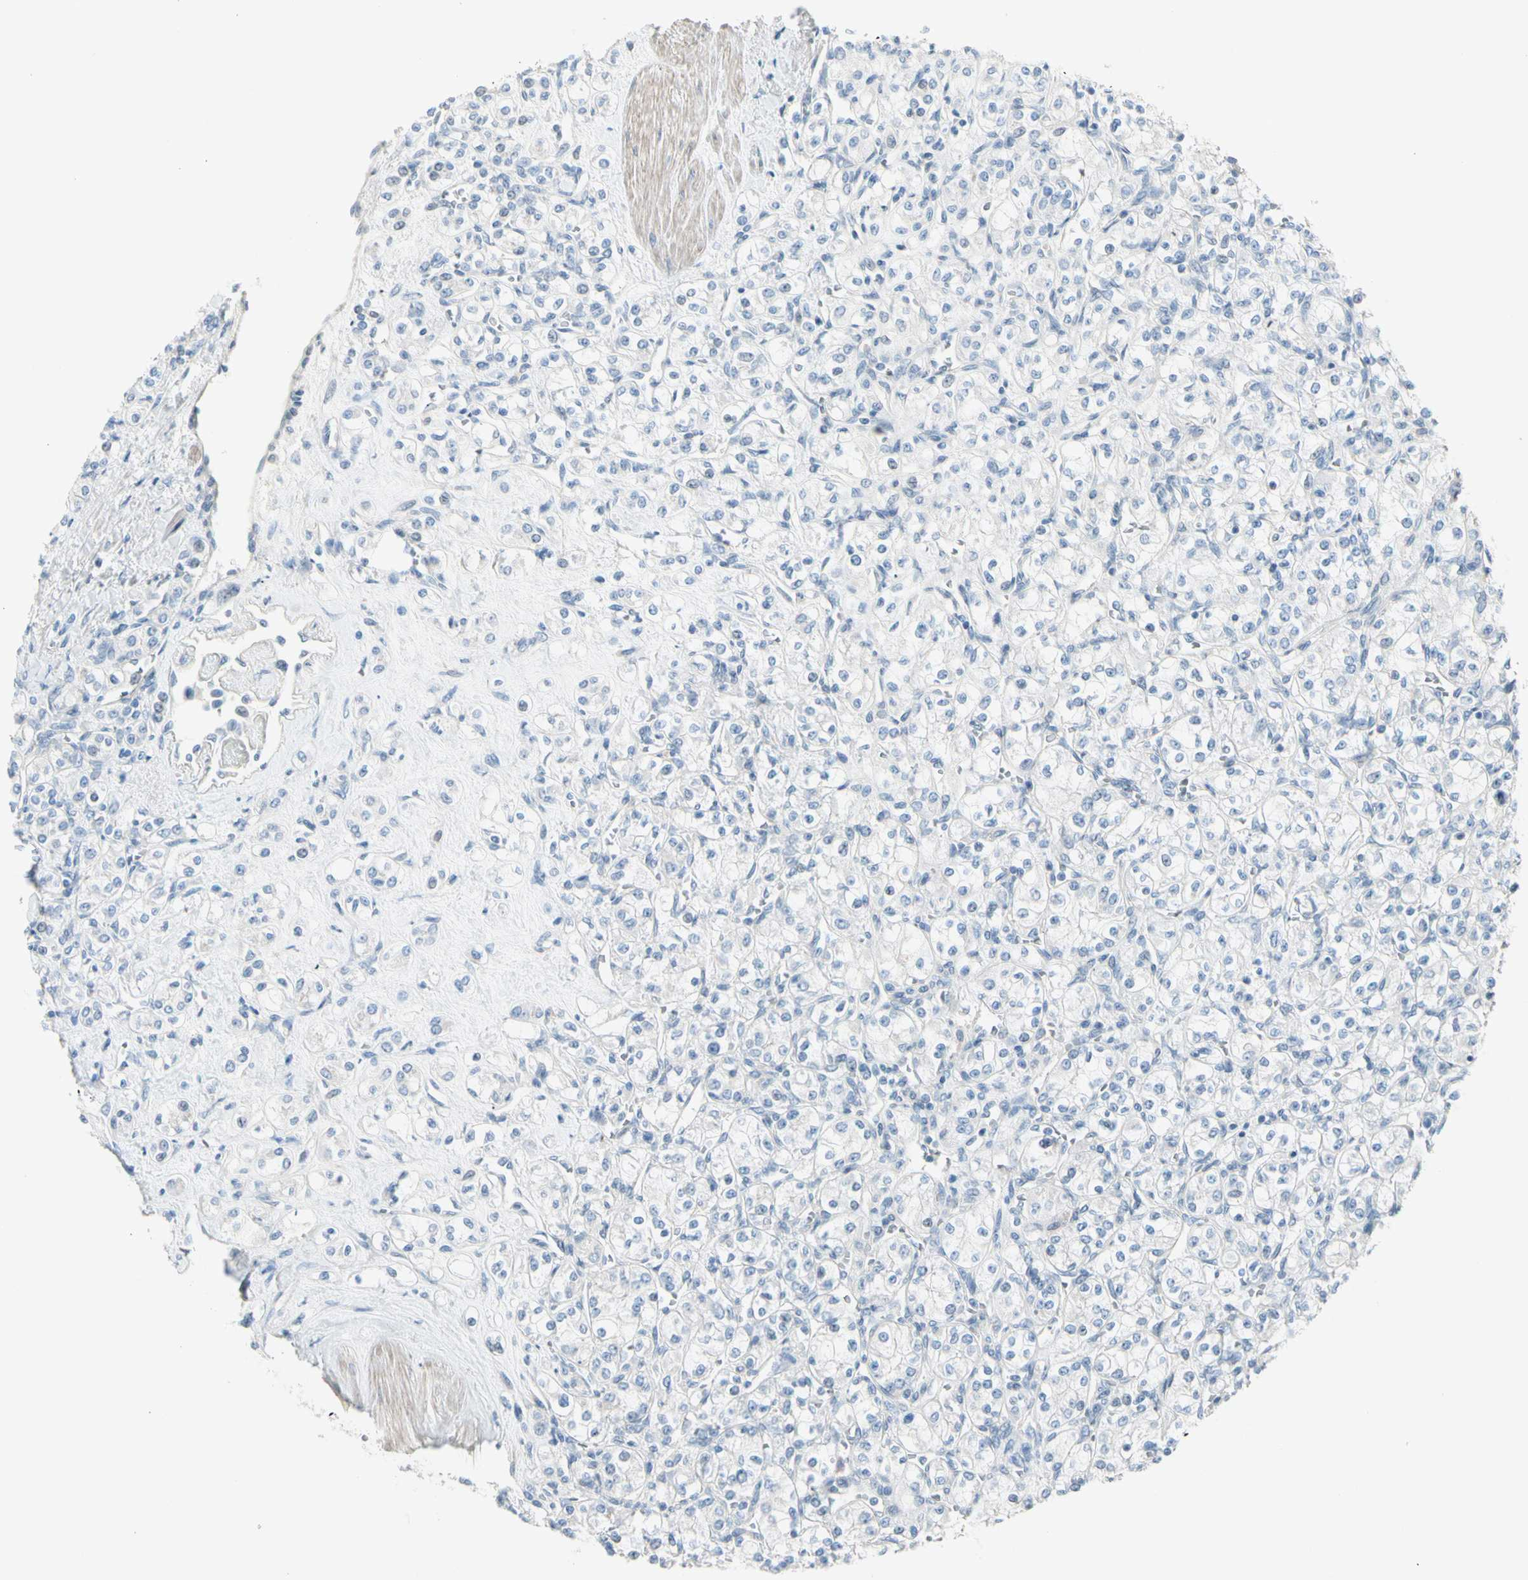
{"staining": {"intensity": "negative", "quantity": "none", "location": "none"}, "tissue": "renal cancer", "cell_type": "Tumor cells", "image_type": "cancer", "snomed": [{"axis": "morphology", "description": "Adenocarcinoma, NOS"}, {"axis": "topography", "description": "Kidney"}], "caption": "There is no significant staining in tumor cells of renal cancer (adenocarcinoma). Nuclei are stained in blue.", "gene": "CYP2E1", "patient": {"sex": "male", "age": 77}}